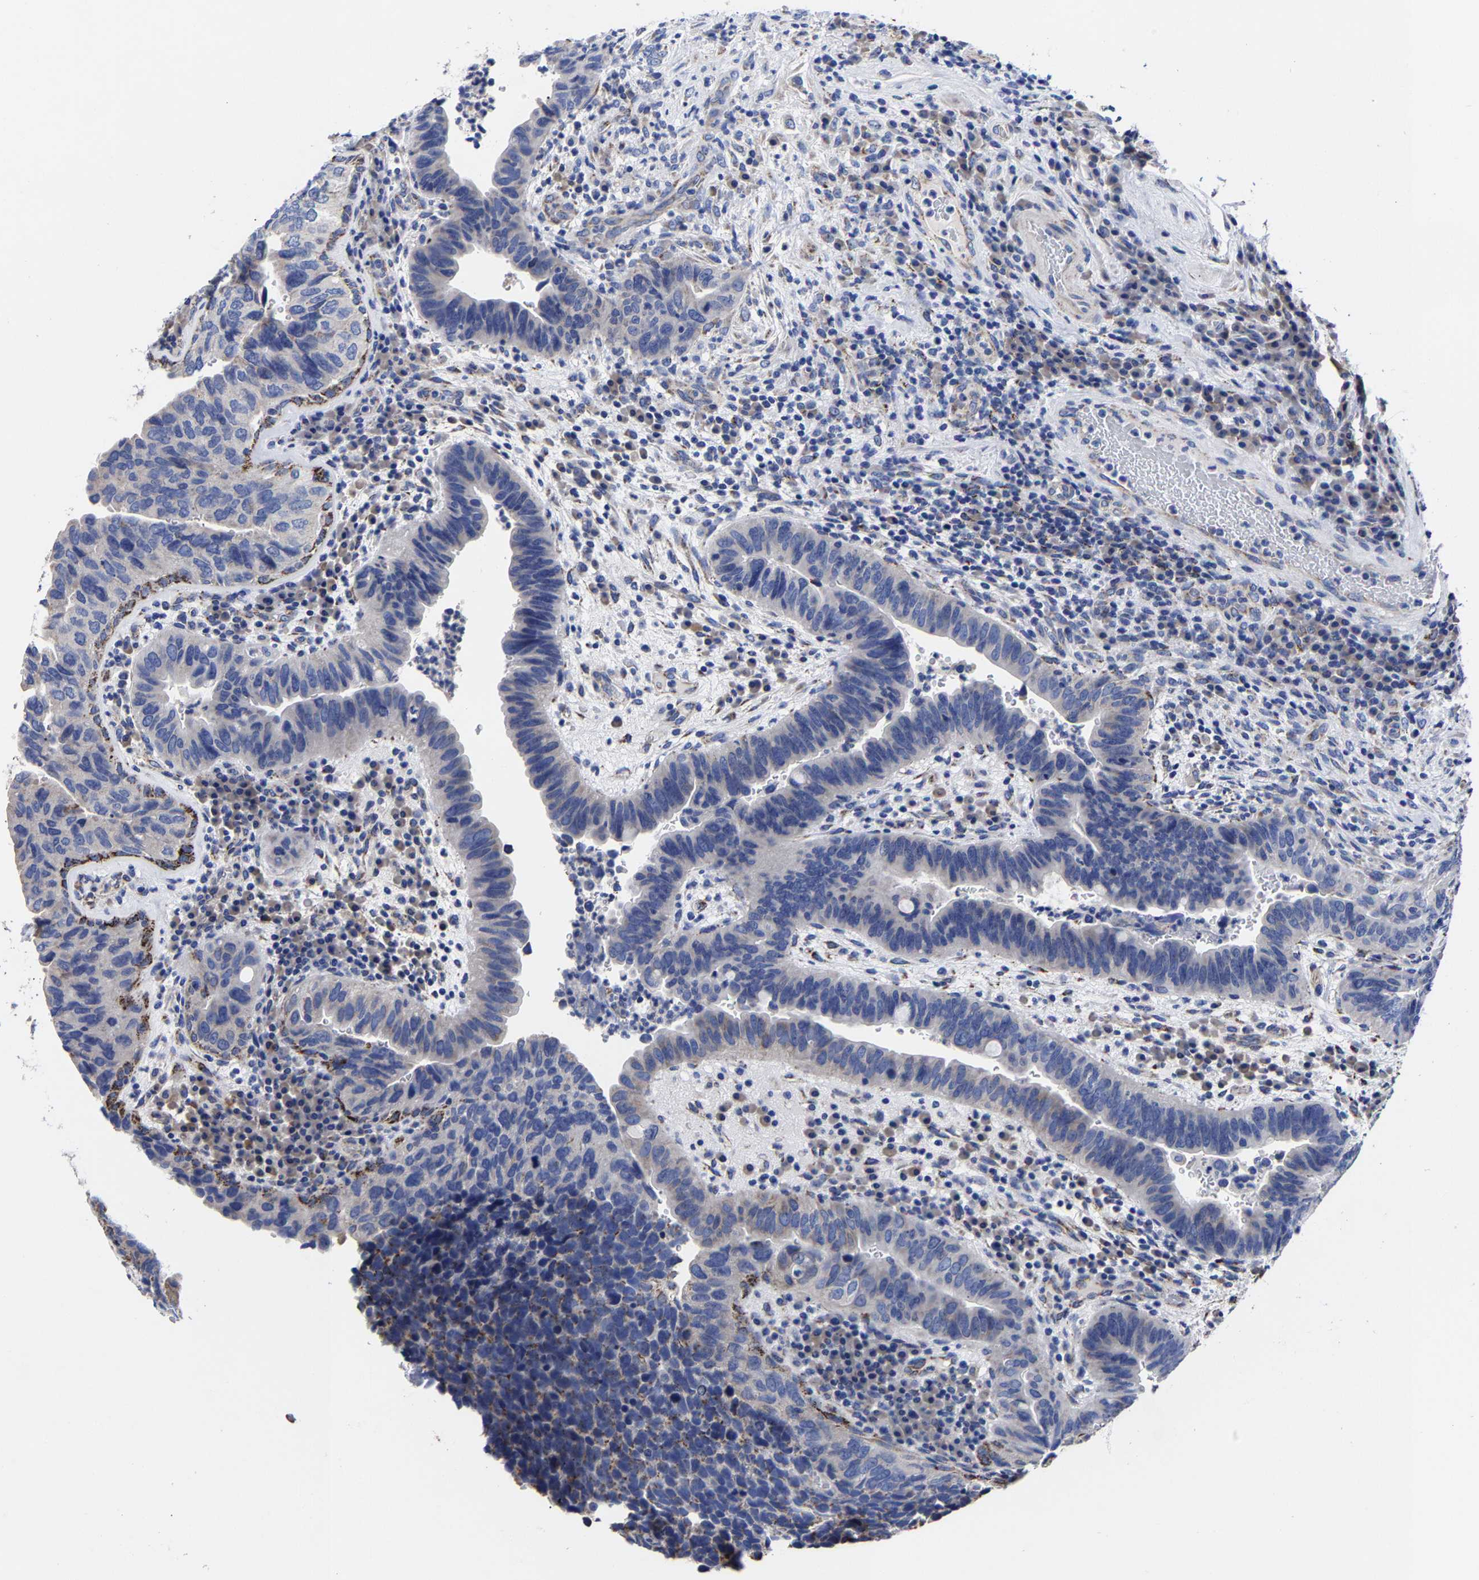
{"staining": {"intensity": "moderate", "quantity": "<25%", "location": "cytoplasmic/membranous"}, "tissue": "urothelial cancer", "cell_type": "Tumor cells", "image_type": "cancer", "snomed": [{"axis": "morphology", "description": "Urothelial carcinoma, High grade"}, {"axis": "topography", "description": "Urinary bladder"}], "caption": "A low amount of moderate cytoplasmic/membranous positivity is seen in approximately <25% of tumor cells in high-grade urothelial carcinoma tissue.", "gene": "AASS", "patient": {"sex": "female", "age": 82}}